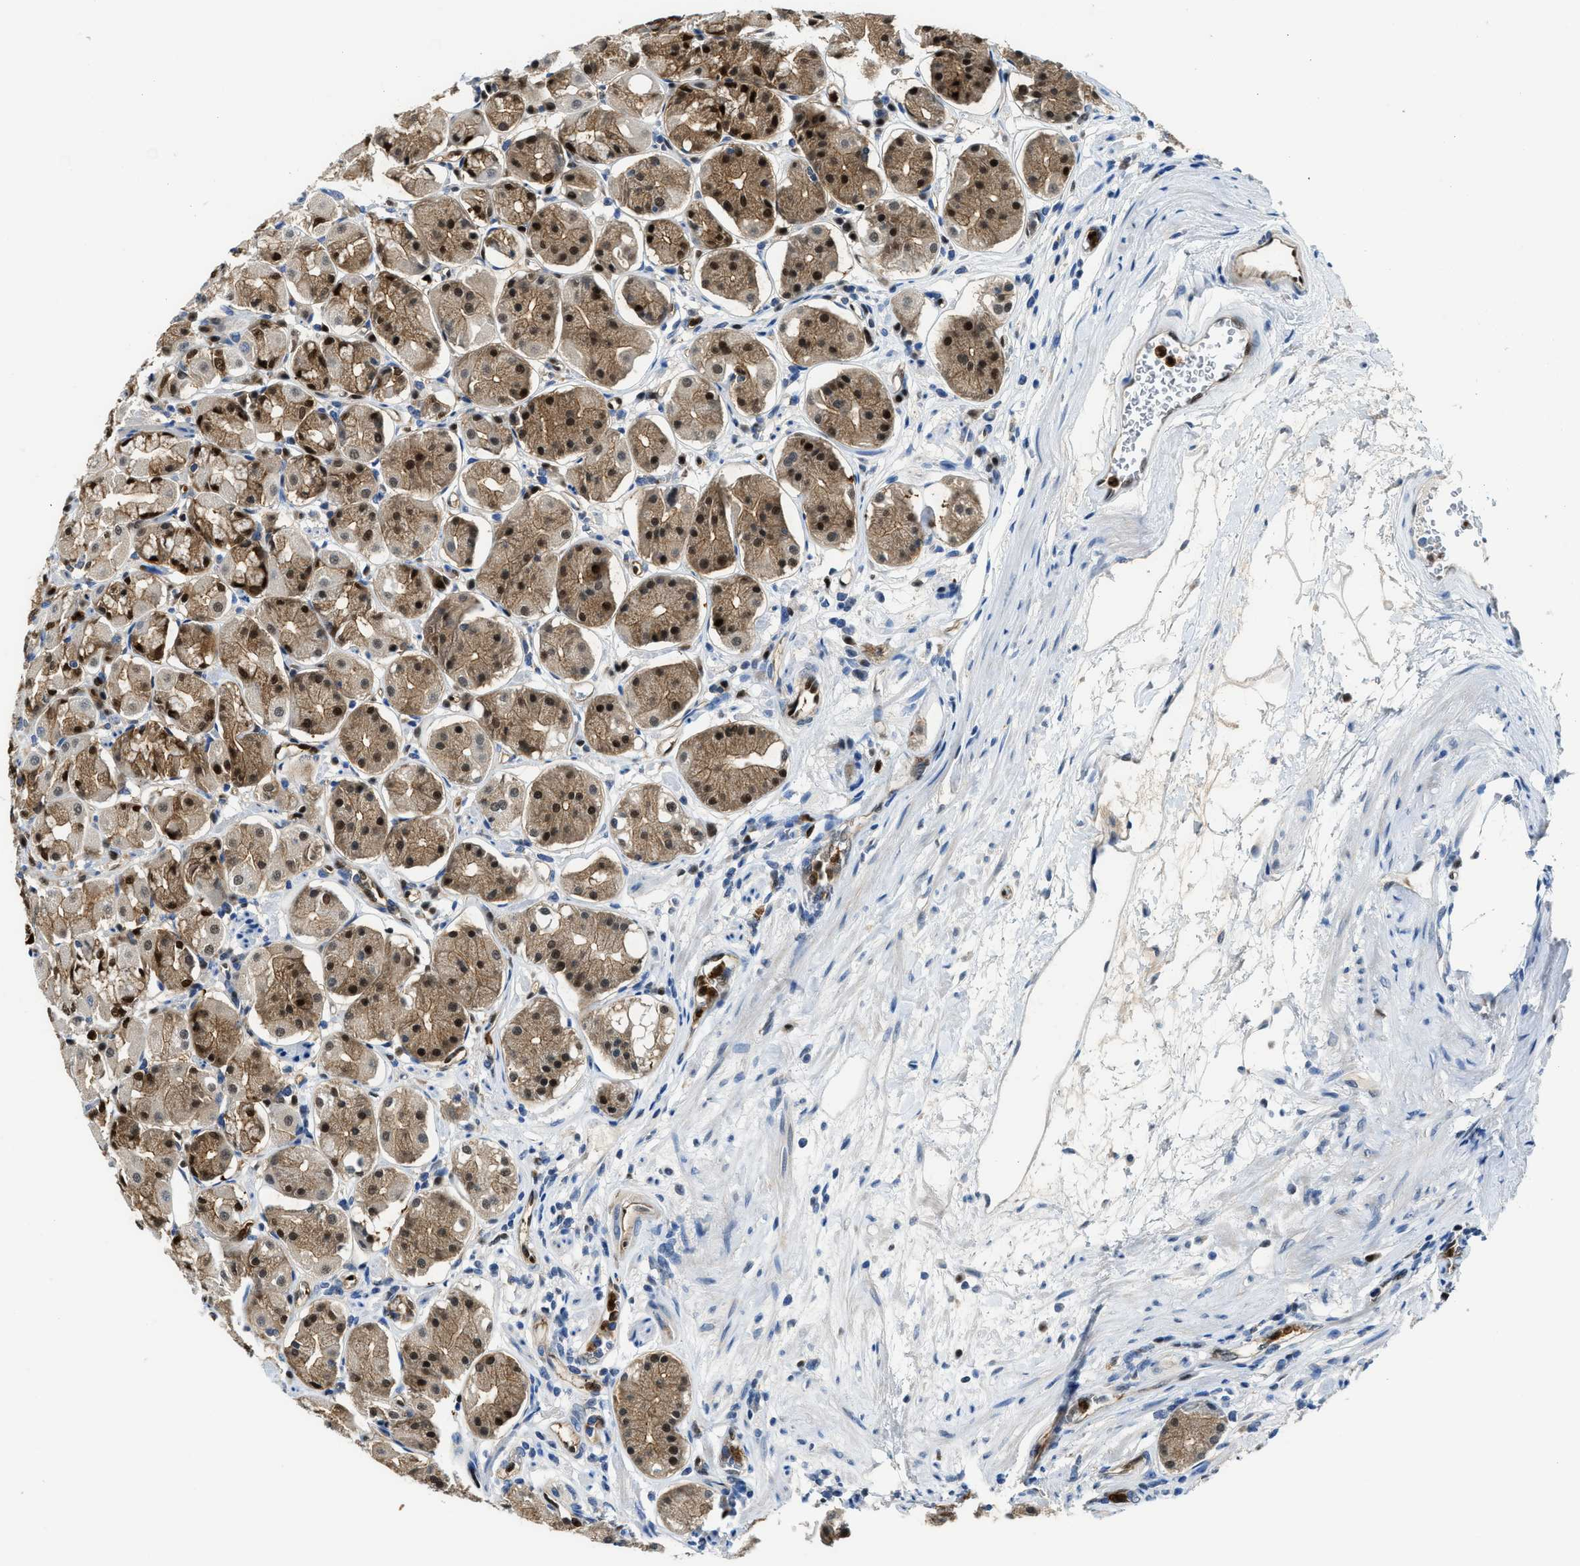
{"staining": {"intensity": "strong", "quantity": ">75%", "location": "cytoplasmic/membranous,nuclear"}, "tissue": "stomach", "cell_type": "Glandular cells", "image_type": "normal", "snomed": [{"axis": "morphology", "description": "Normal tissue, NOS"}, {"axis": "topography", "description": "Stomach"}, {"axis": "topography", "description": "Stomach, lower"}], "caption": "Human stomach stained with a brown dye displays strong cytoplasmic/membranous,nuclear positive staining in approximately >75% of glandular cells.", "gene": "LTA4H", "patient": {"sex": "female", "age": 56}}